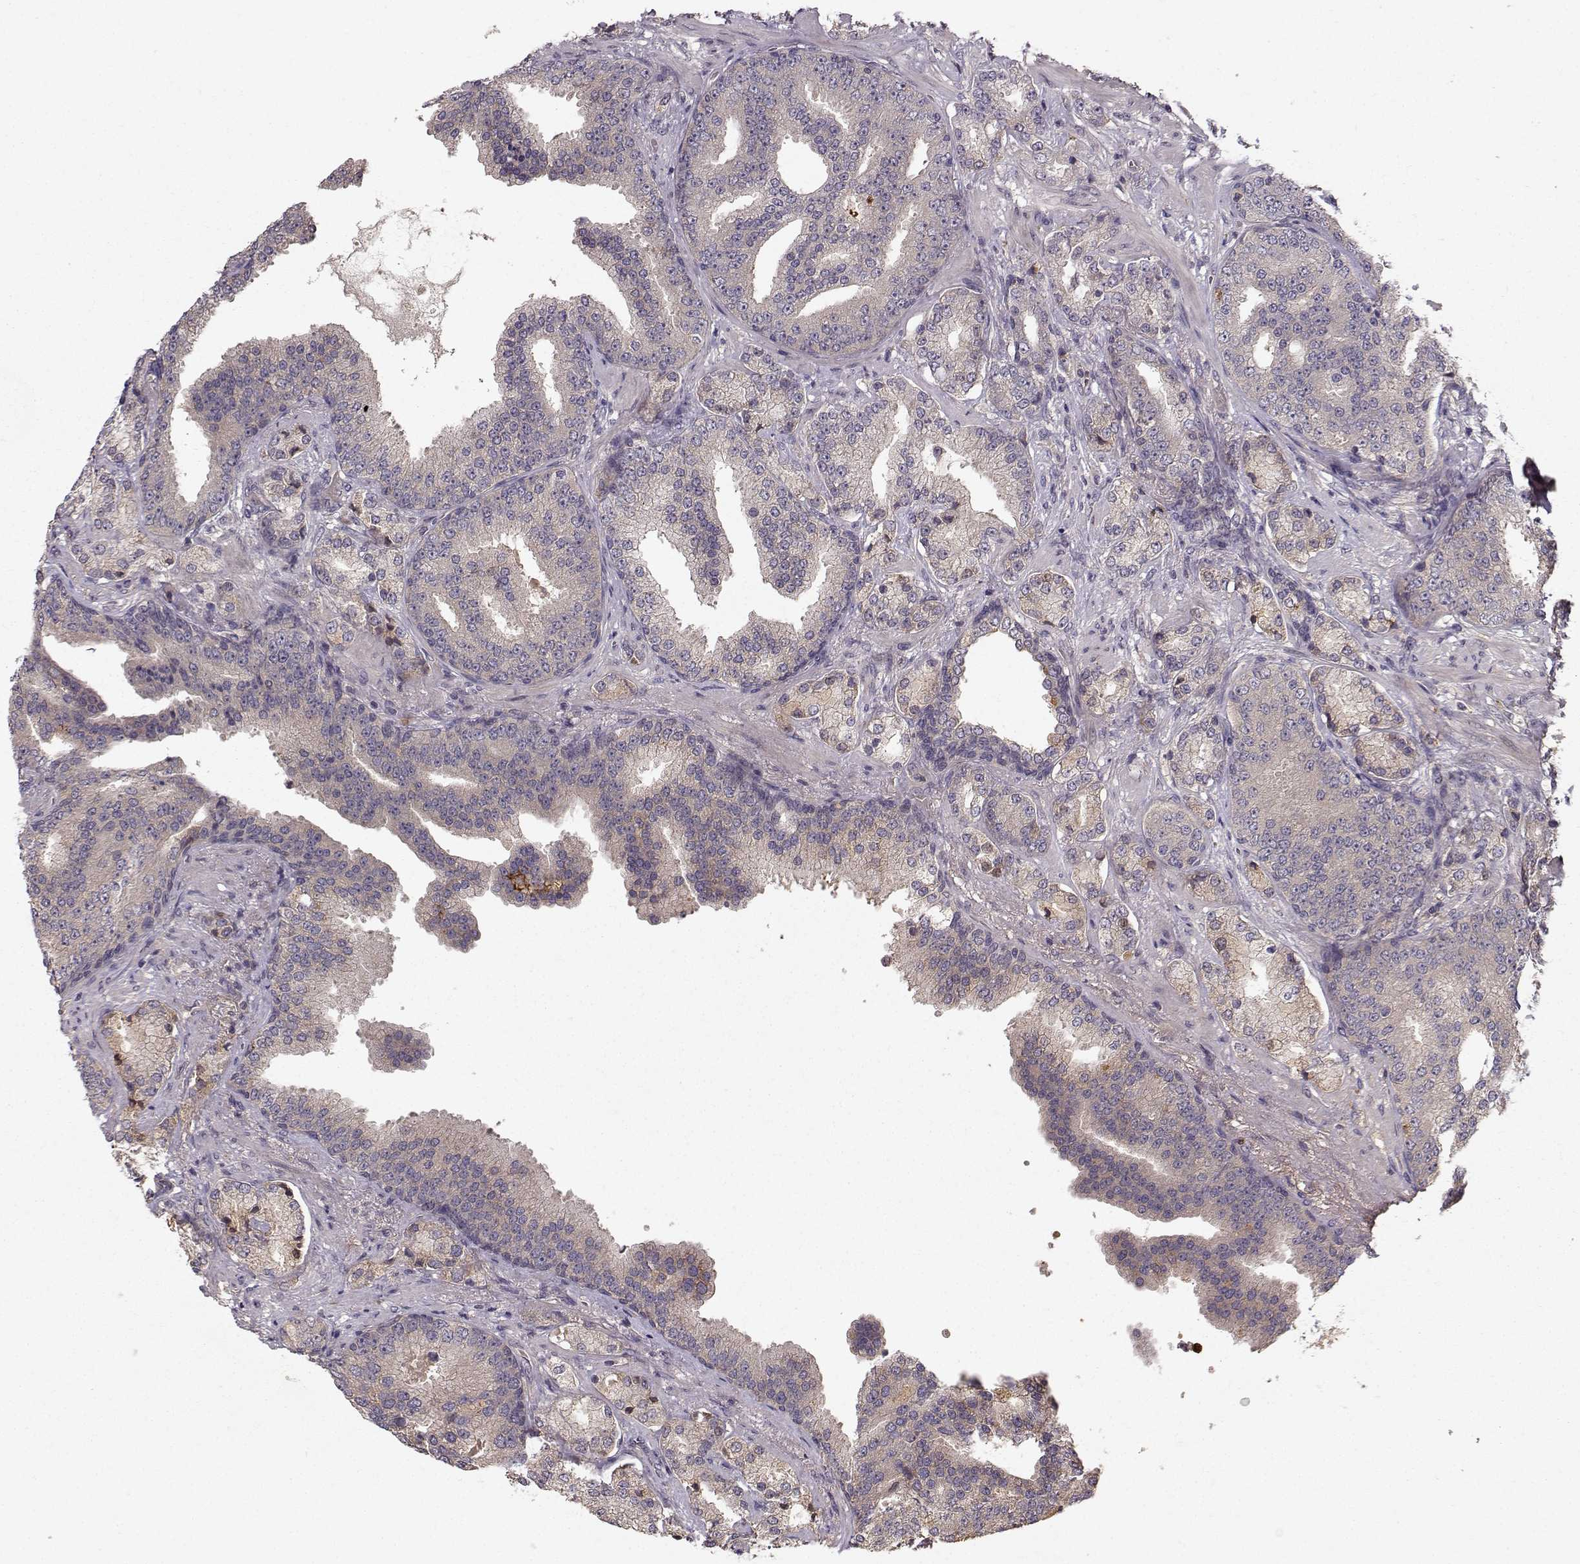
{"staining": {"intensity": "moderate", "quantity": "<25%", "location": "cytoplasmic/membranous"}, "tissue": "prostate cancer", "cell_type": "Tumor cells", "image_type": "cancer", "snomed": [{"axis": "morphology", "description": "Adenocarcinoma, Low grade"}, {"axis": "topography", "description": "Prostate"}], "caption": "Human prostate cancer stained with a protein marker exhibits moderate staining in tumor cells.", "gene": "WNT6", "patient": {"sex": "male", "age": 68}}